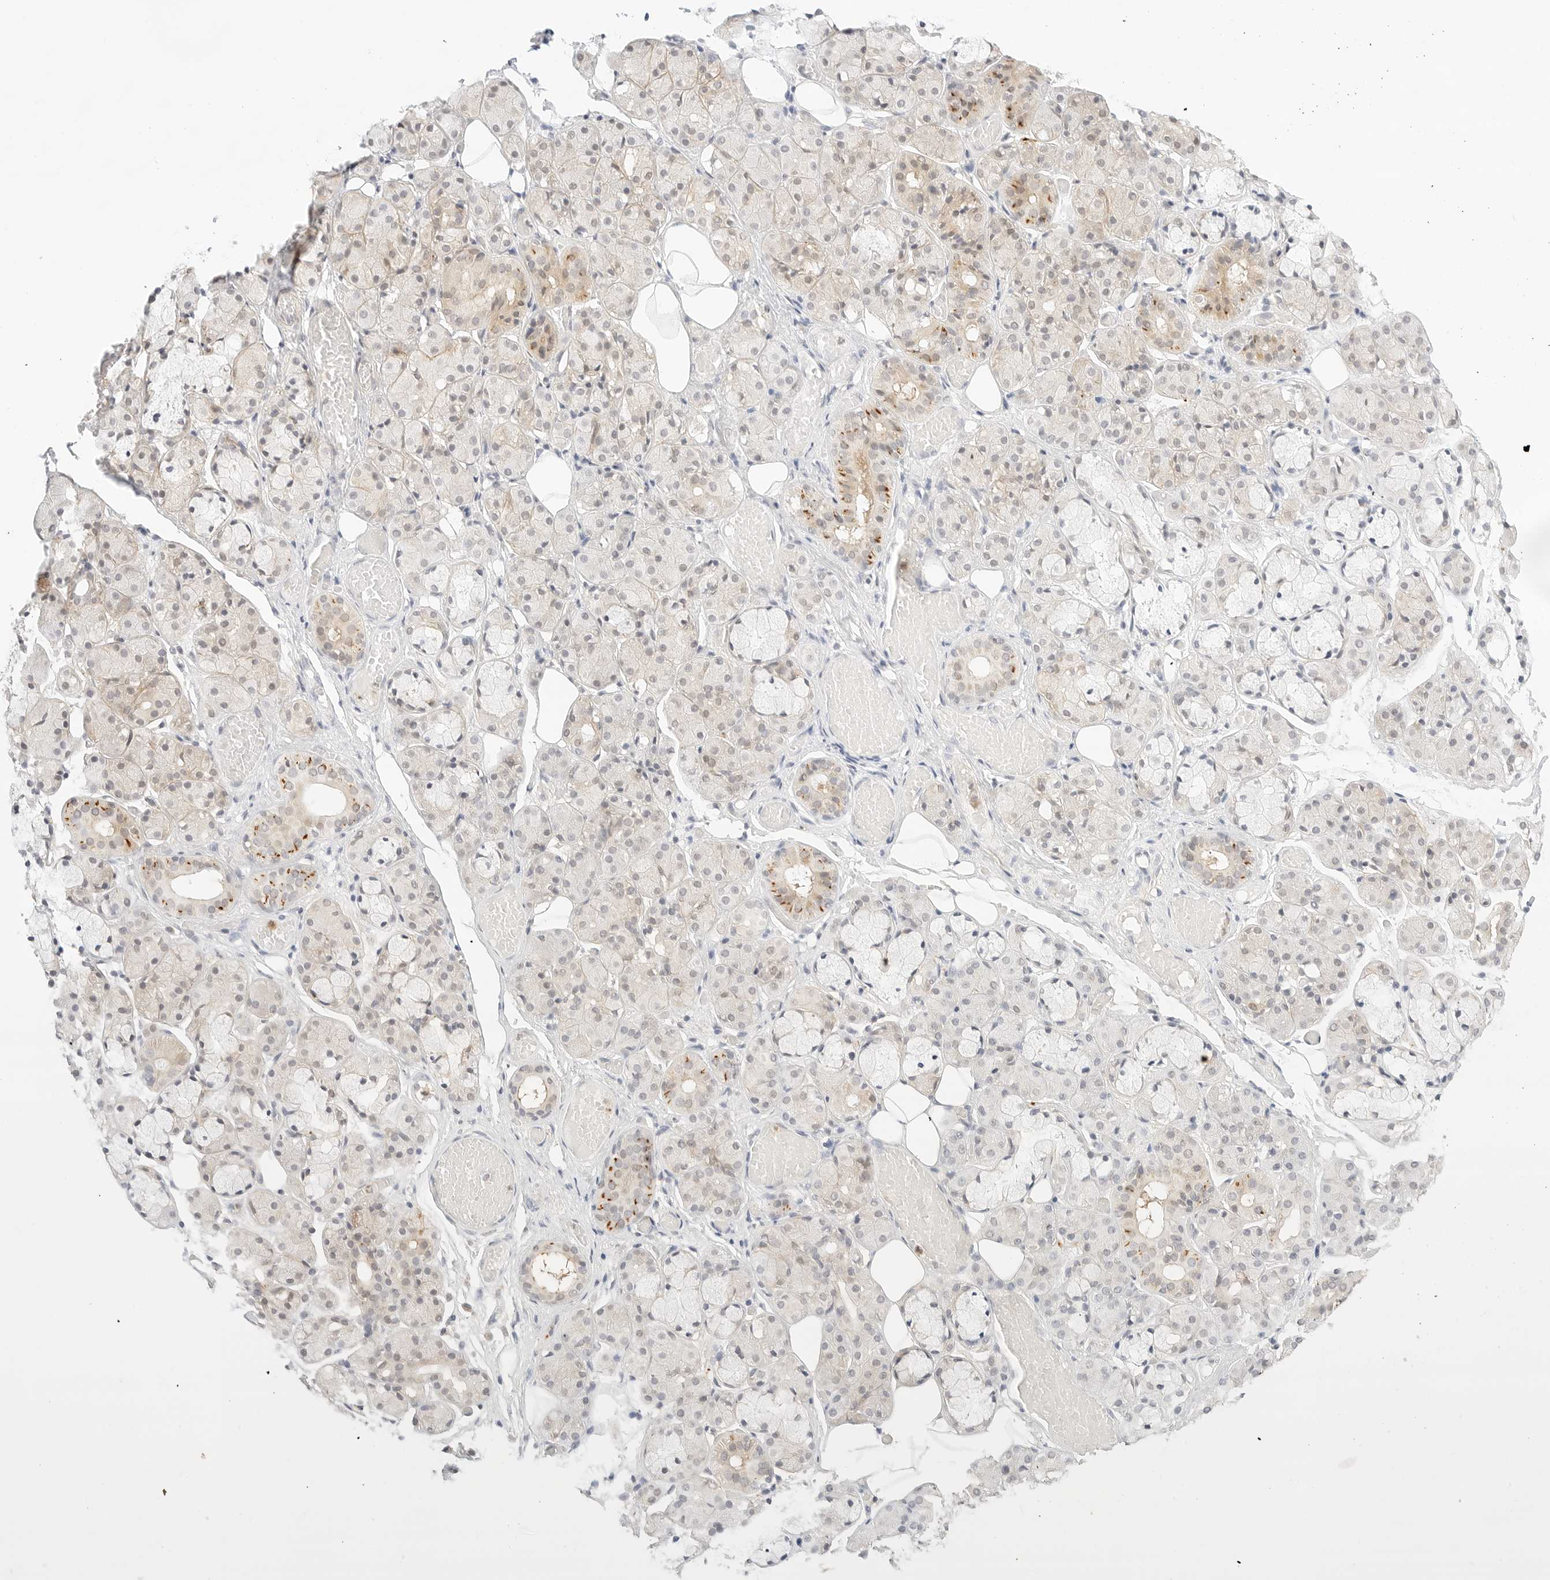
{"staining": {"intensity": "moderate", "quantity": "<25%", "location": "cytoplasmic/membranous"}, "tissue": "salivary gland", "cell_type": "Glandular cells", "image_type": "normal", "snomed": [{"axis": "morphology", "description": "Normal tissue, NOS"}, {"axis": "topography", "description": "Salivary gland"}], "caption": "This micrograph shows immunohistochemistry (IHC) staining of normal salivary gland, with low moderate cytoplasmic/membranous positivity in about <25% of glandular cells.", "gene": "GNAS", "patient": {"sex": "male", "age": 63}}